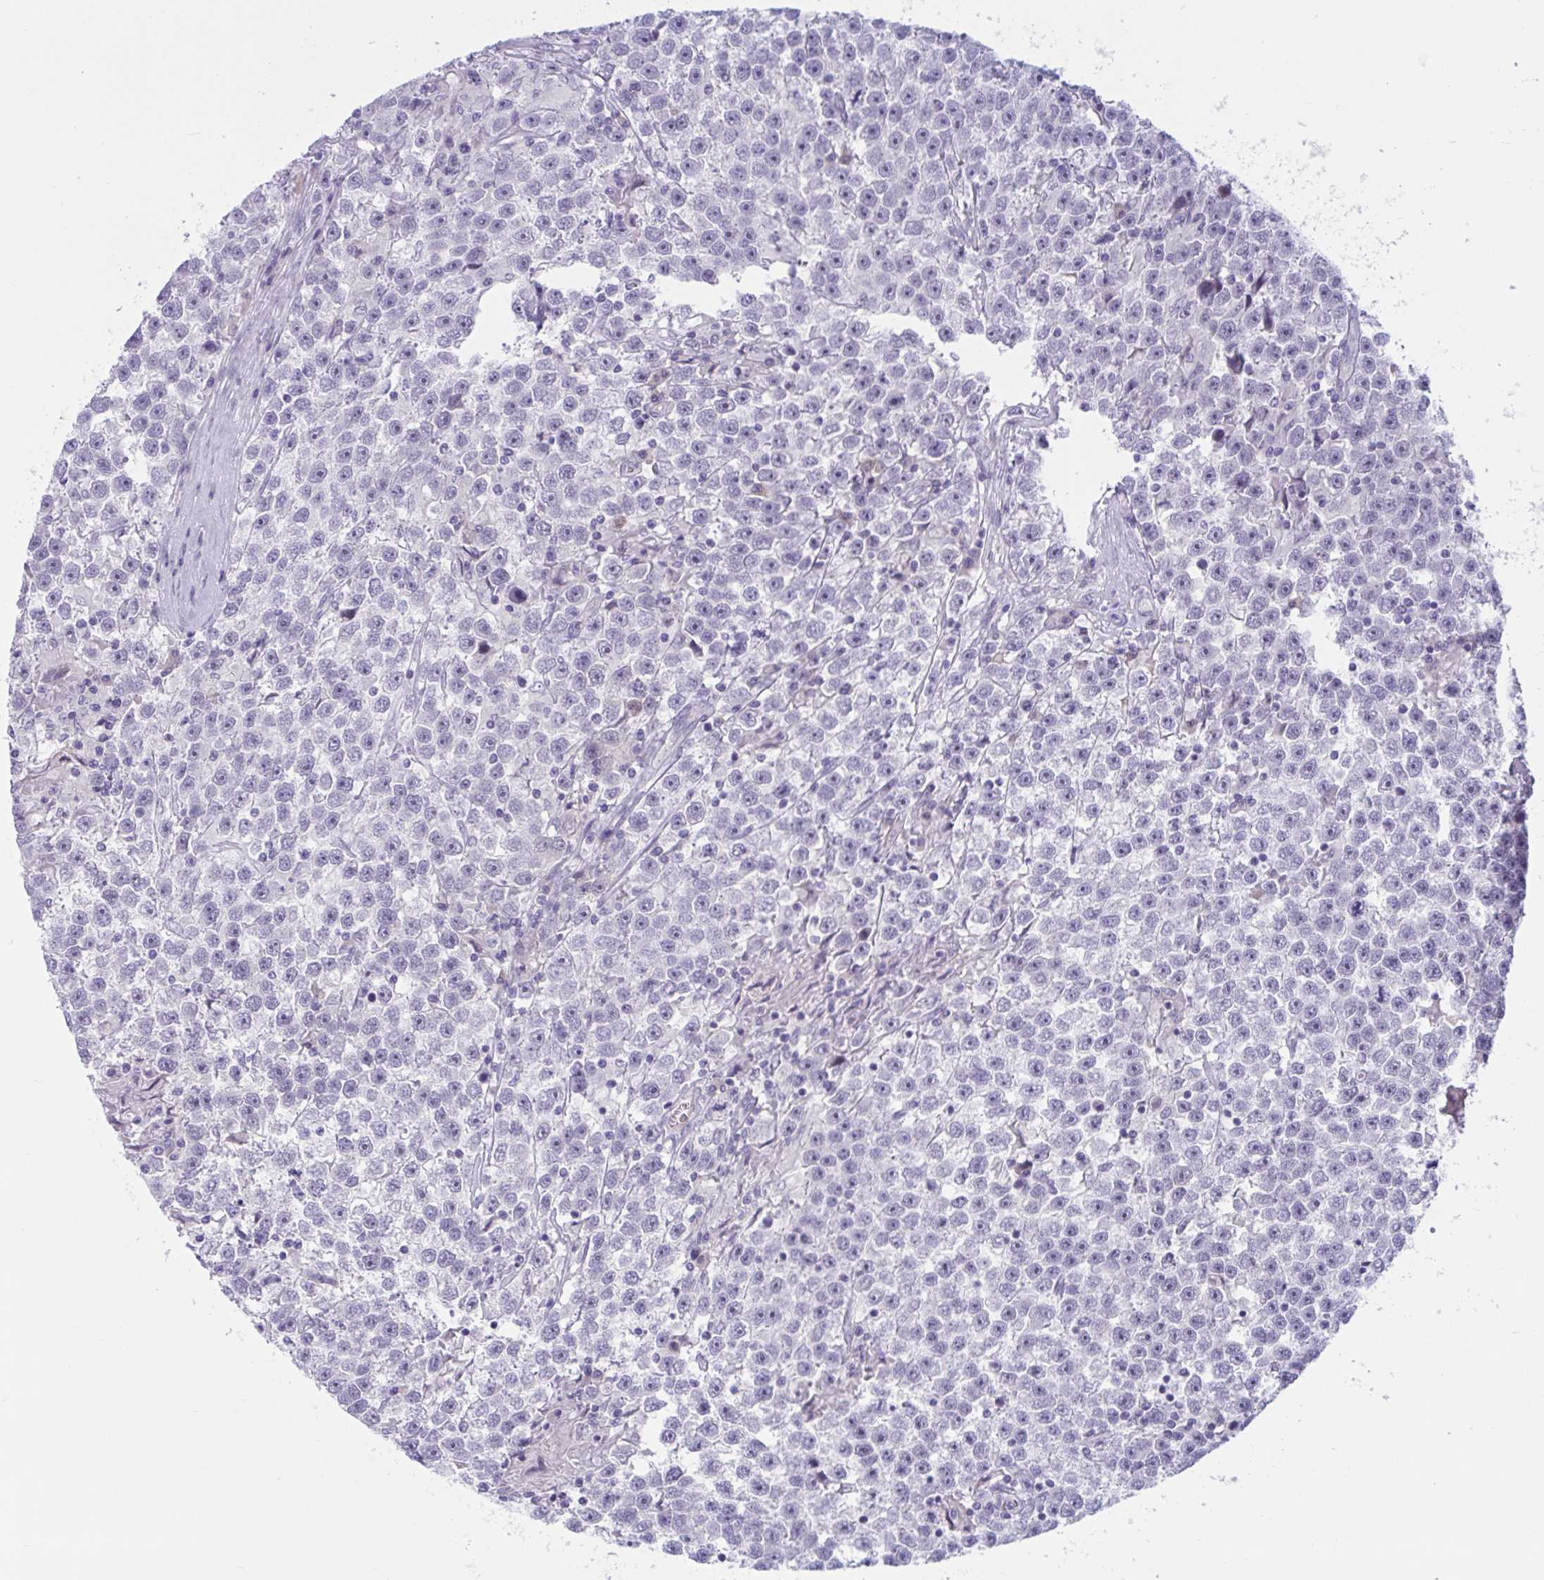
{"staining": {"intensity": "negative", "quantity": "none", "location": "none"}, "tissue": "testis cancer", "cell_type": "Tumor cells", "image_type": "cancer", "snomed": [{"axis": "morphology", "description": "Seminoma, NOS"}, {"axis": "topography", "description": "Testis"}], "caption": "DAB immunohistochemical staining of human testis cancer exhibits no significant expression in tumor cells.", "gene": "WNT9B", "patient": {"sex": "male", "age": 31}}